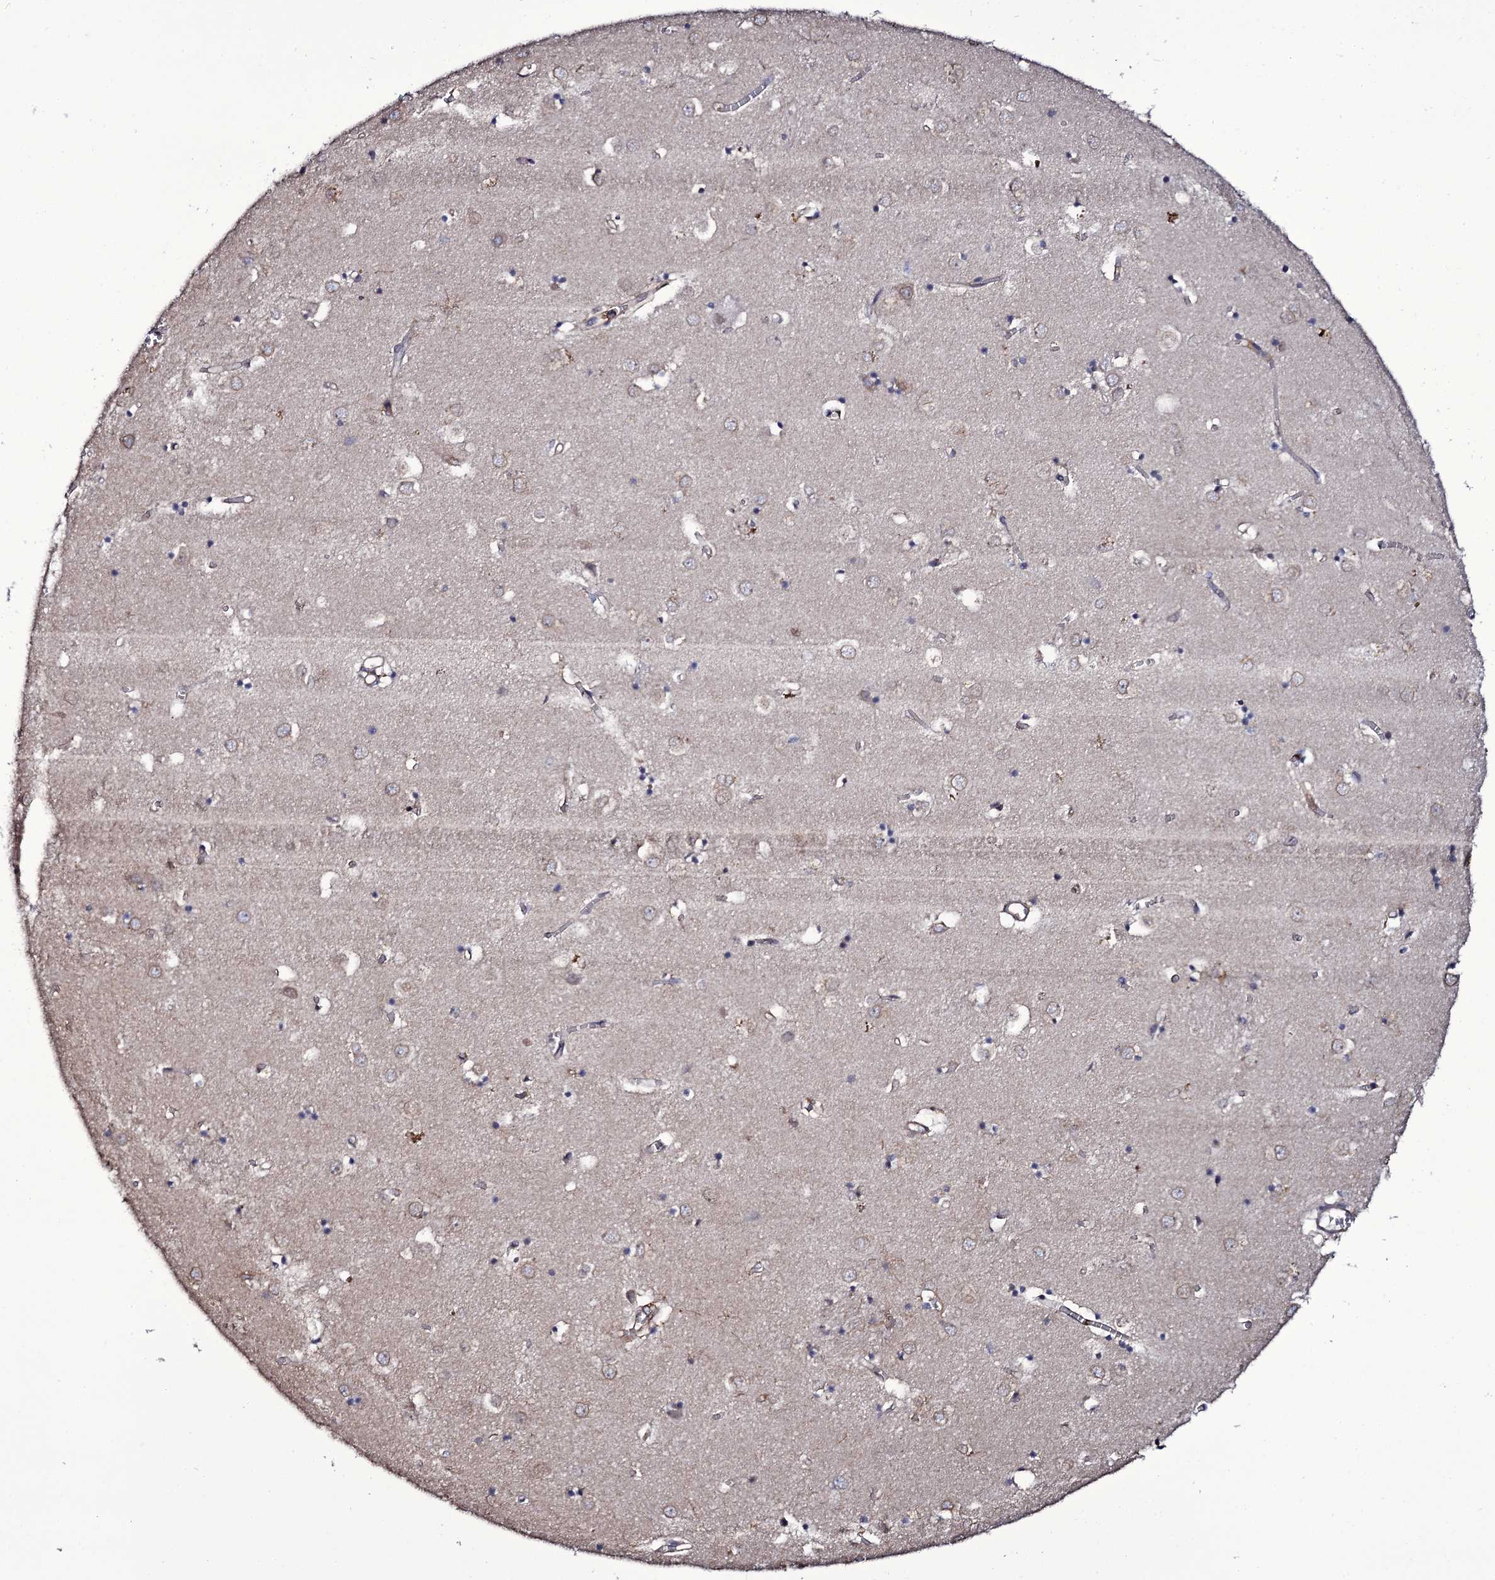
{"staining": {"intensity": "weak", "quantity": "<25%", "location": "cytoplasmic/membranous"}, "tissue": "caudate", "cell_type": "Glial cells", "image_type": "normal", "snomed": [{"axis": "morphology", "description": "Normal tissue, NOS"}, {"axis": "topography", "description": "Lateral ventricle wall"}], "caption": "A micrograph of caudate stained for a protein exhibits no brown staining in glial cells. The staining is performed using DAB brown chromogen with nuclei counter-stained in using hematoxylin.", "gene": "TTC23", "patient": {"sex": "male", "age": 70}}